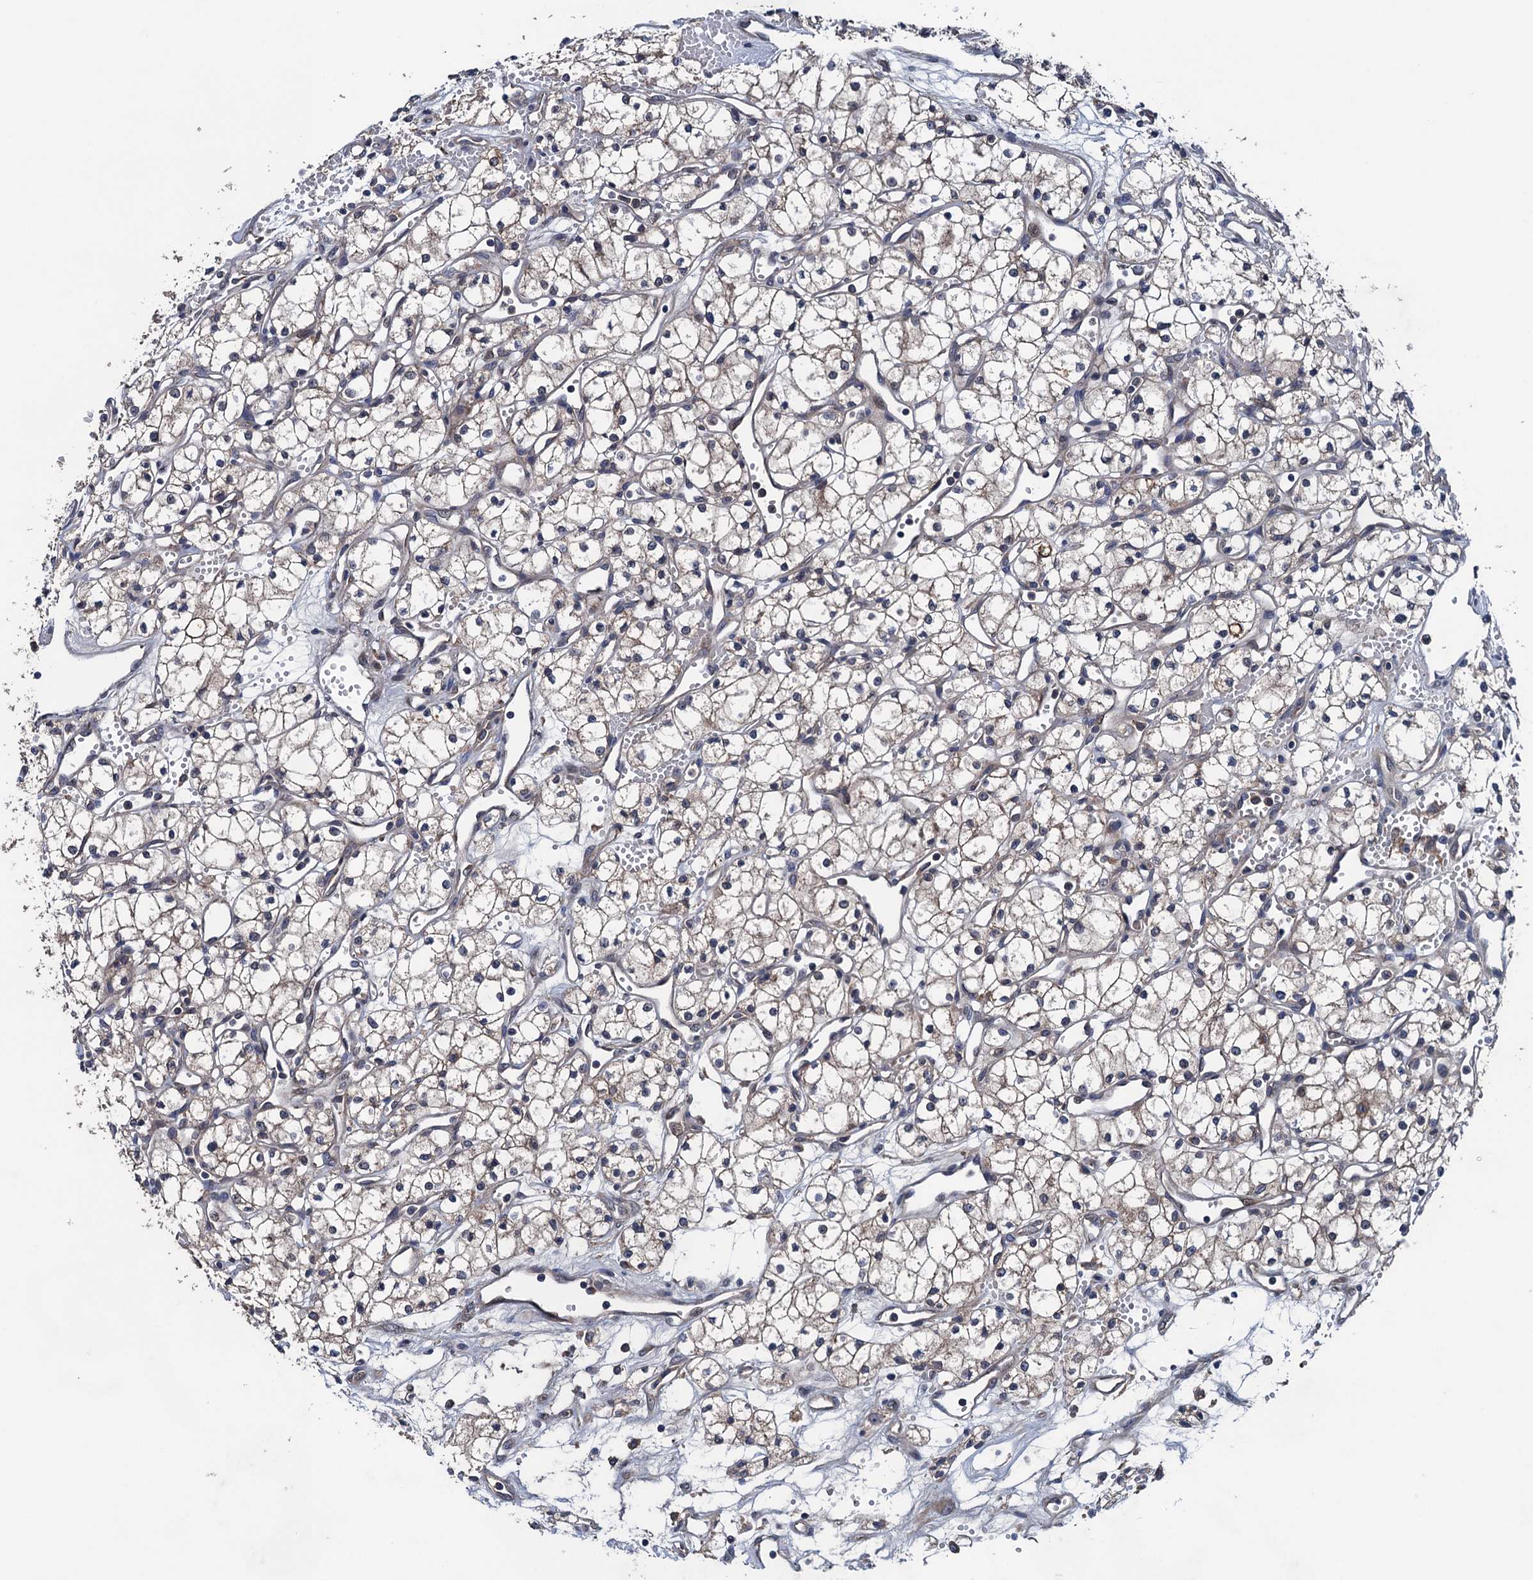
{"staining": {"intensity": "weak", "quantity": "25%-75%", "location": "cytoplasmic/membranous"}, "tissue": "renal cancer", "cell_type": "Tumor cells", "image_type": "cancer", "snomed": [{"axis": "morphology", "description": "Adenocarcinoma, NOS"}, {"axis": "topography", "description": "Kidney"}], "caption": "Immunohistochemistry (IHC) (DAB (3,3'-diaminobenzidine)) staining of human renal adenocarcinoma demonstrates weak cytoplasmic/membranous protein positivity in about 25%-75% of tumor cells. The staining is performed using DAB brown chromogen to label protein expression. The nuclei are counter-stained blue using hematoxylin.", "gene": "BLTP3B", "patient": {"sex": "male", "age": 59}}